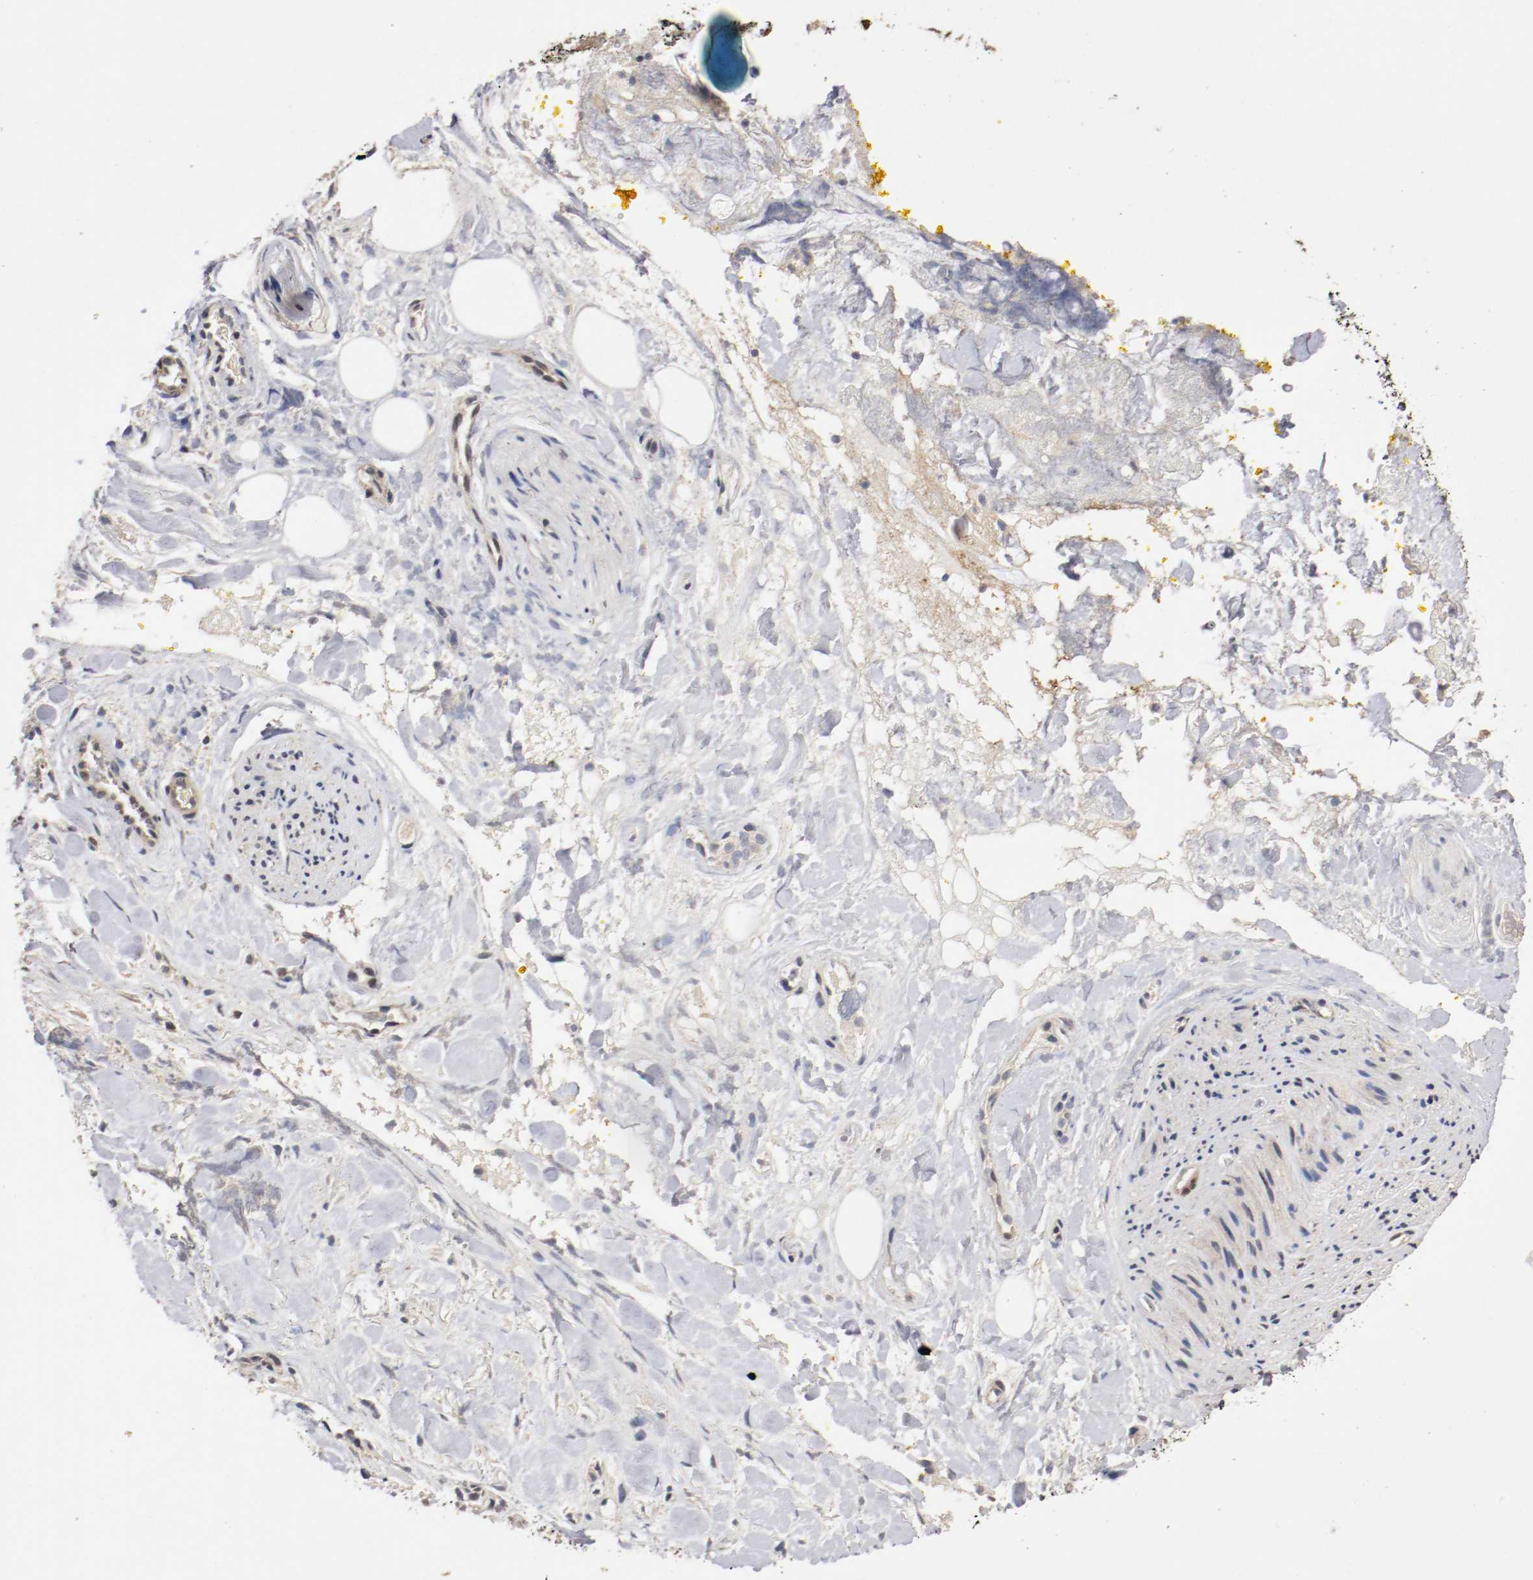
{"staining": {"intensity": "weak", "quantity": "25%-75%", "location": "cytoplasmic/membranous,nuclear"}, "tissue": "pancreatic cancer", "cell_type": "Tumor cells", "image_type": "cancer", "snomed": [{"axis": "morphology", "description": "Adenocarcinoma, NOS"}, {"axis": "topography", "description": "Pancreas"}], "caption": "Tumor cells exhibit weak cytoplasmic/membranous and nuclear staining in approximately 25%-75% of cells in pancreatic adenocarcinoma.", "gene": "TNFRSF1B", "patient": {"sex": "male", "age": 70}}